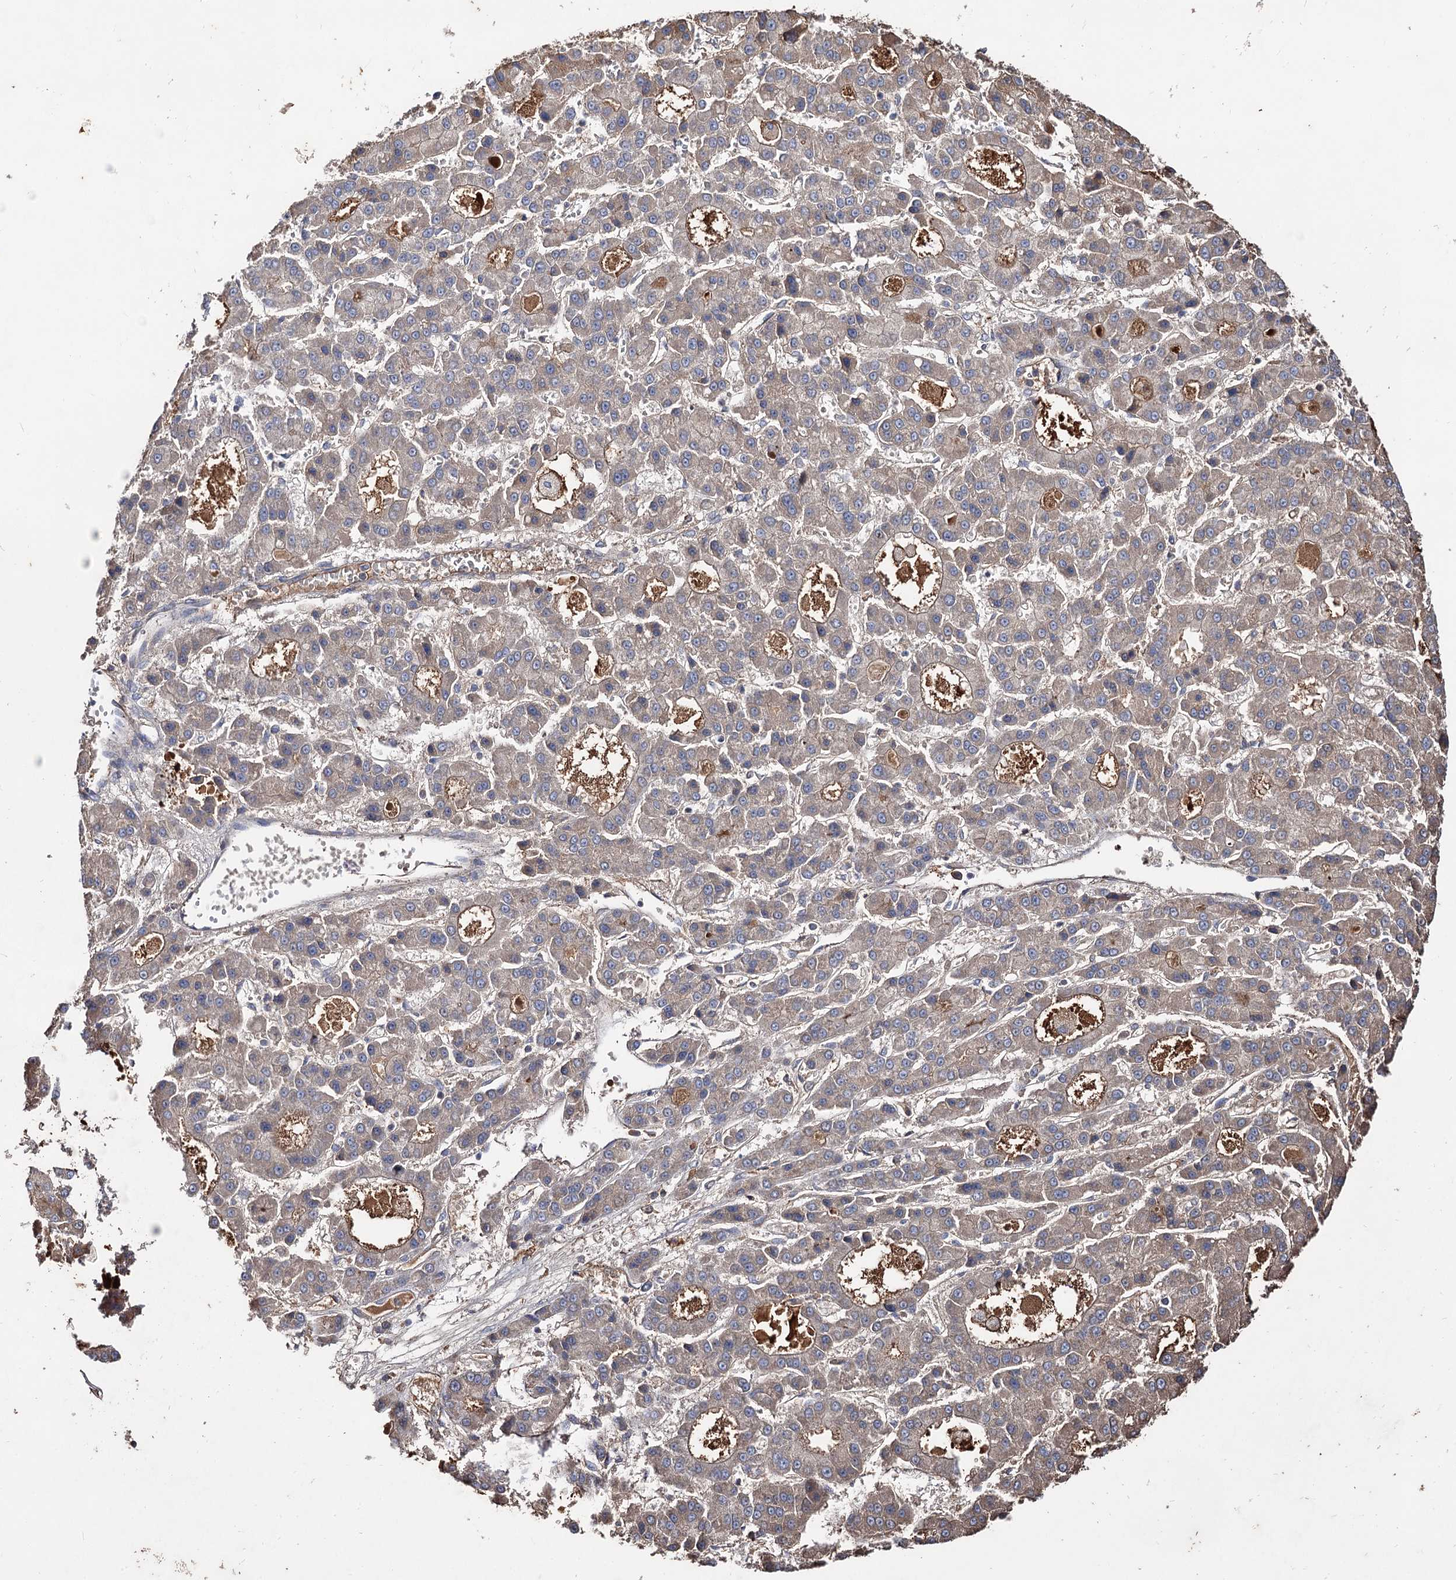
{"staining": {"intensity": "weak", "quantity": "25%-75%", "location": "cytoplasmic/membranous"}, "tissue": "liver cancer", "cell_type": "Tumor cells", "image_type": "cancer", "snomed": [{"axis": "morphology", "description": "Carcinoma, Hepatocellular, NOS"}, {"axis": "topography", "description": "Liver"}], "caption": "There is low levels of weak cytoplasmic/membranous positivity in tumor cells of liver cancer (hepatocellular carcinoma), as demonstrated by immunohistochemical staining (brown color).", "gene": "ARFIP2", "patient": {"sex": "male", "age": 70}}